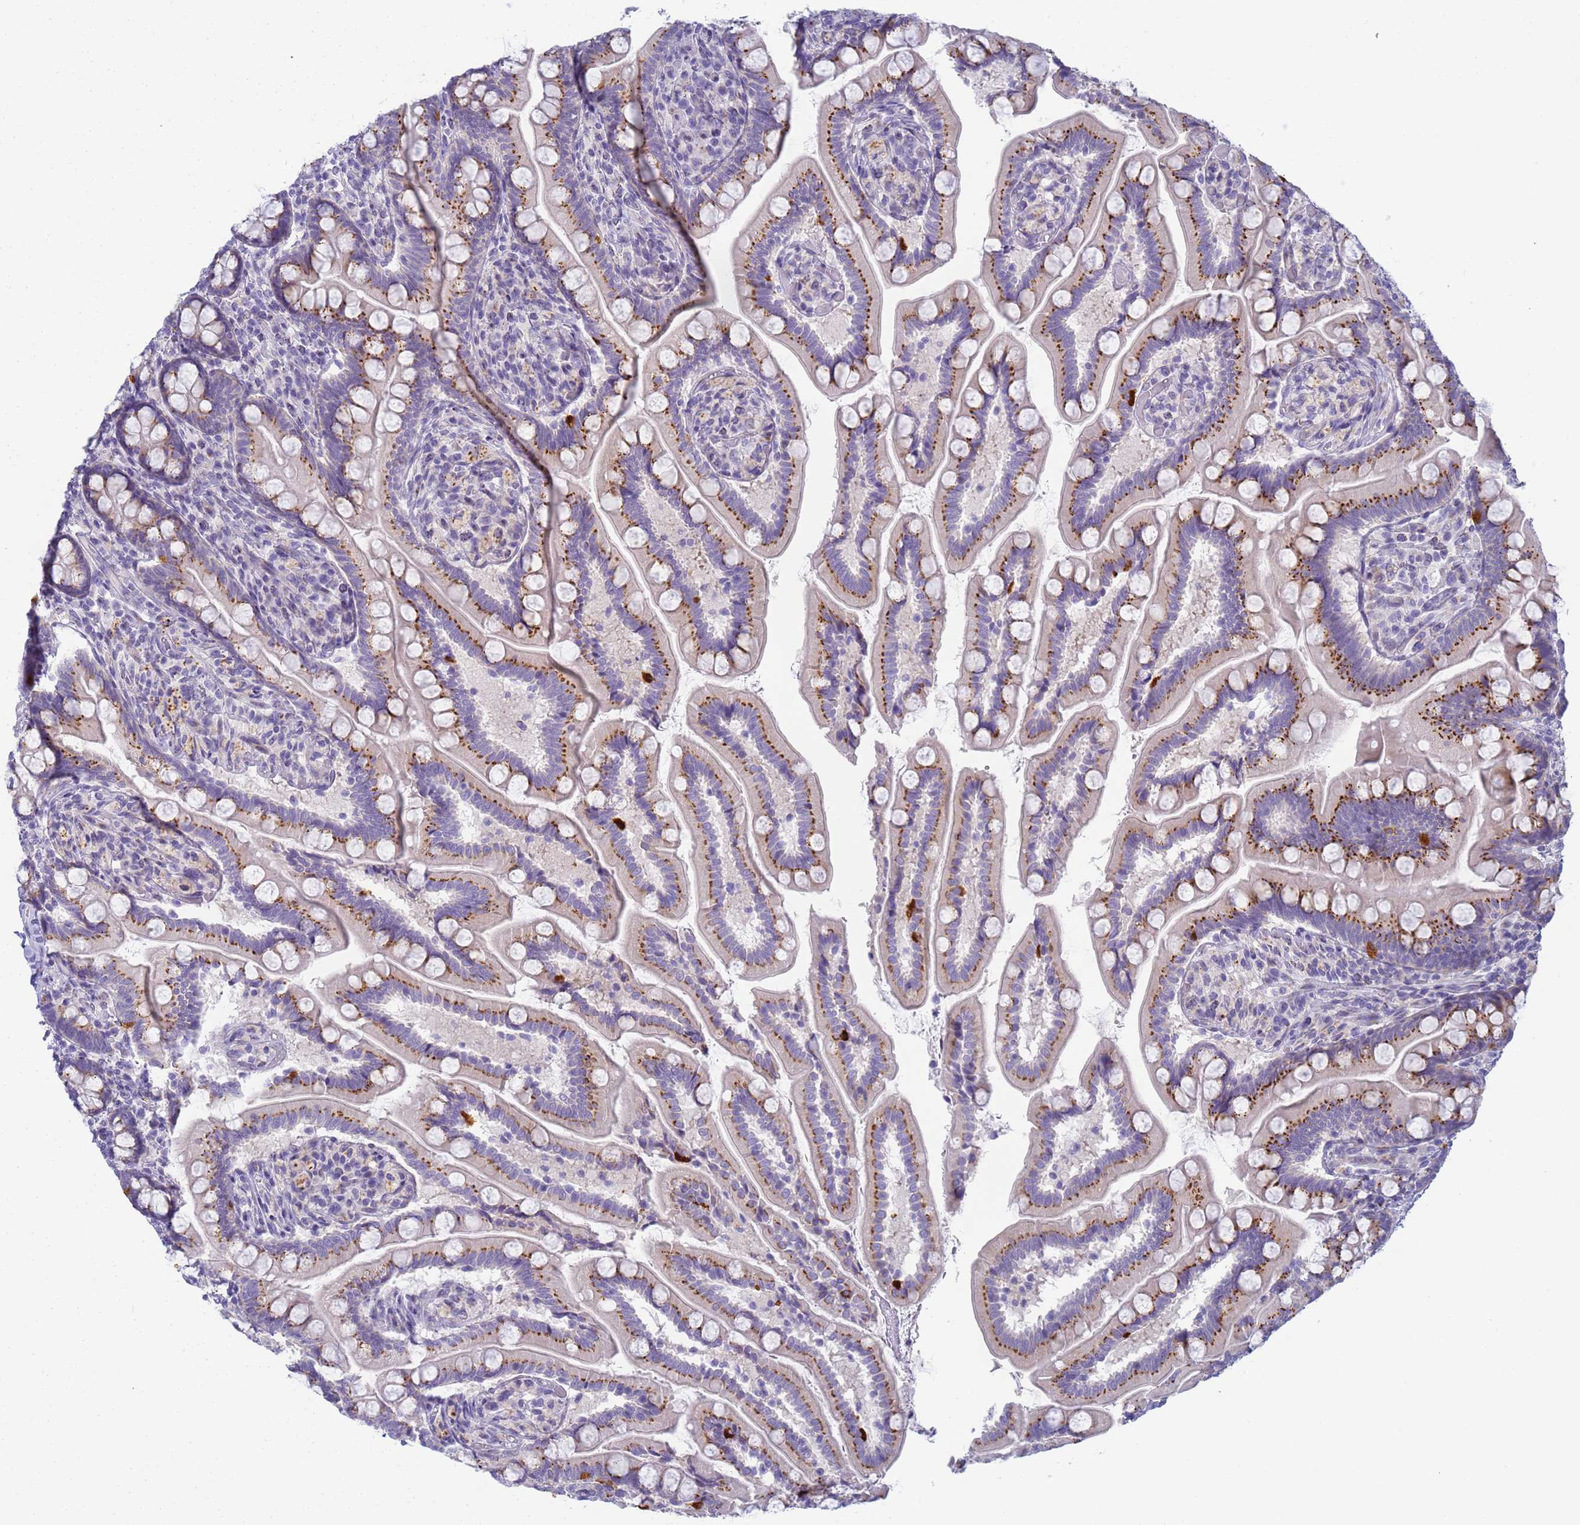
{"staining": {"intensity": "moderate", "quantity": ">75%", "location": "cytoplasmic/membranous"}, "tissue": "small intestine", "cell_type": "Glandular cells", "image_type": "normal", "snomed": [{"axis": "morphology", "description": "Normal tissue, NOS"}, {"axis": "topography", "description": "Small intestine"}], "caption": "A brown stain highlights moderate cytoplasmic/membranous staining of a protein in glandular cells of unremarkable small intestine.", "gene": "CR1", "patient": {"sex": "female", "age": 64}}